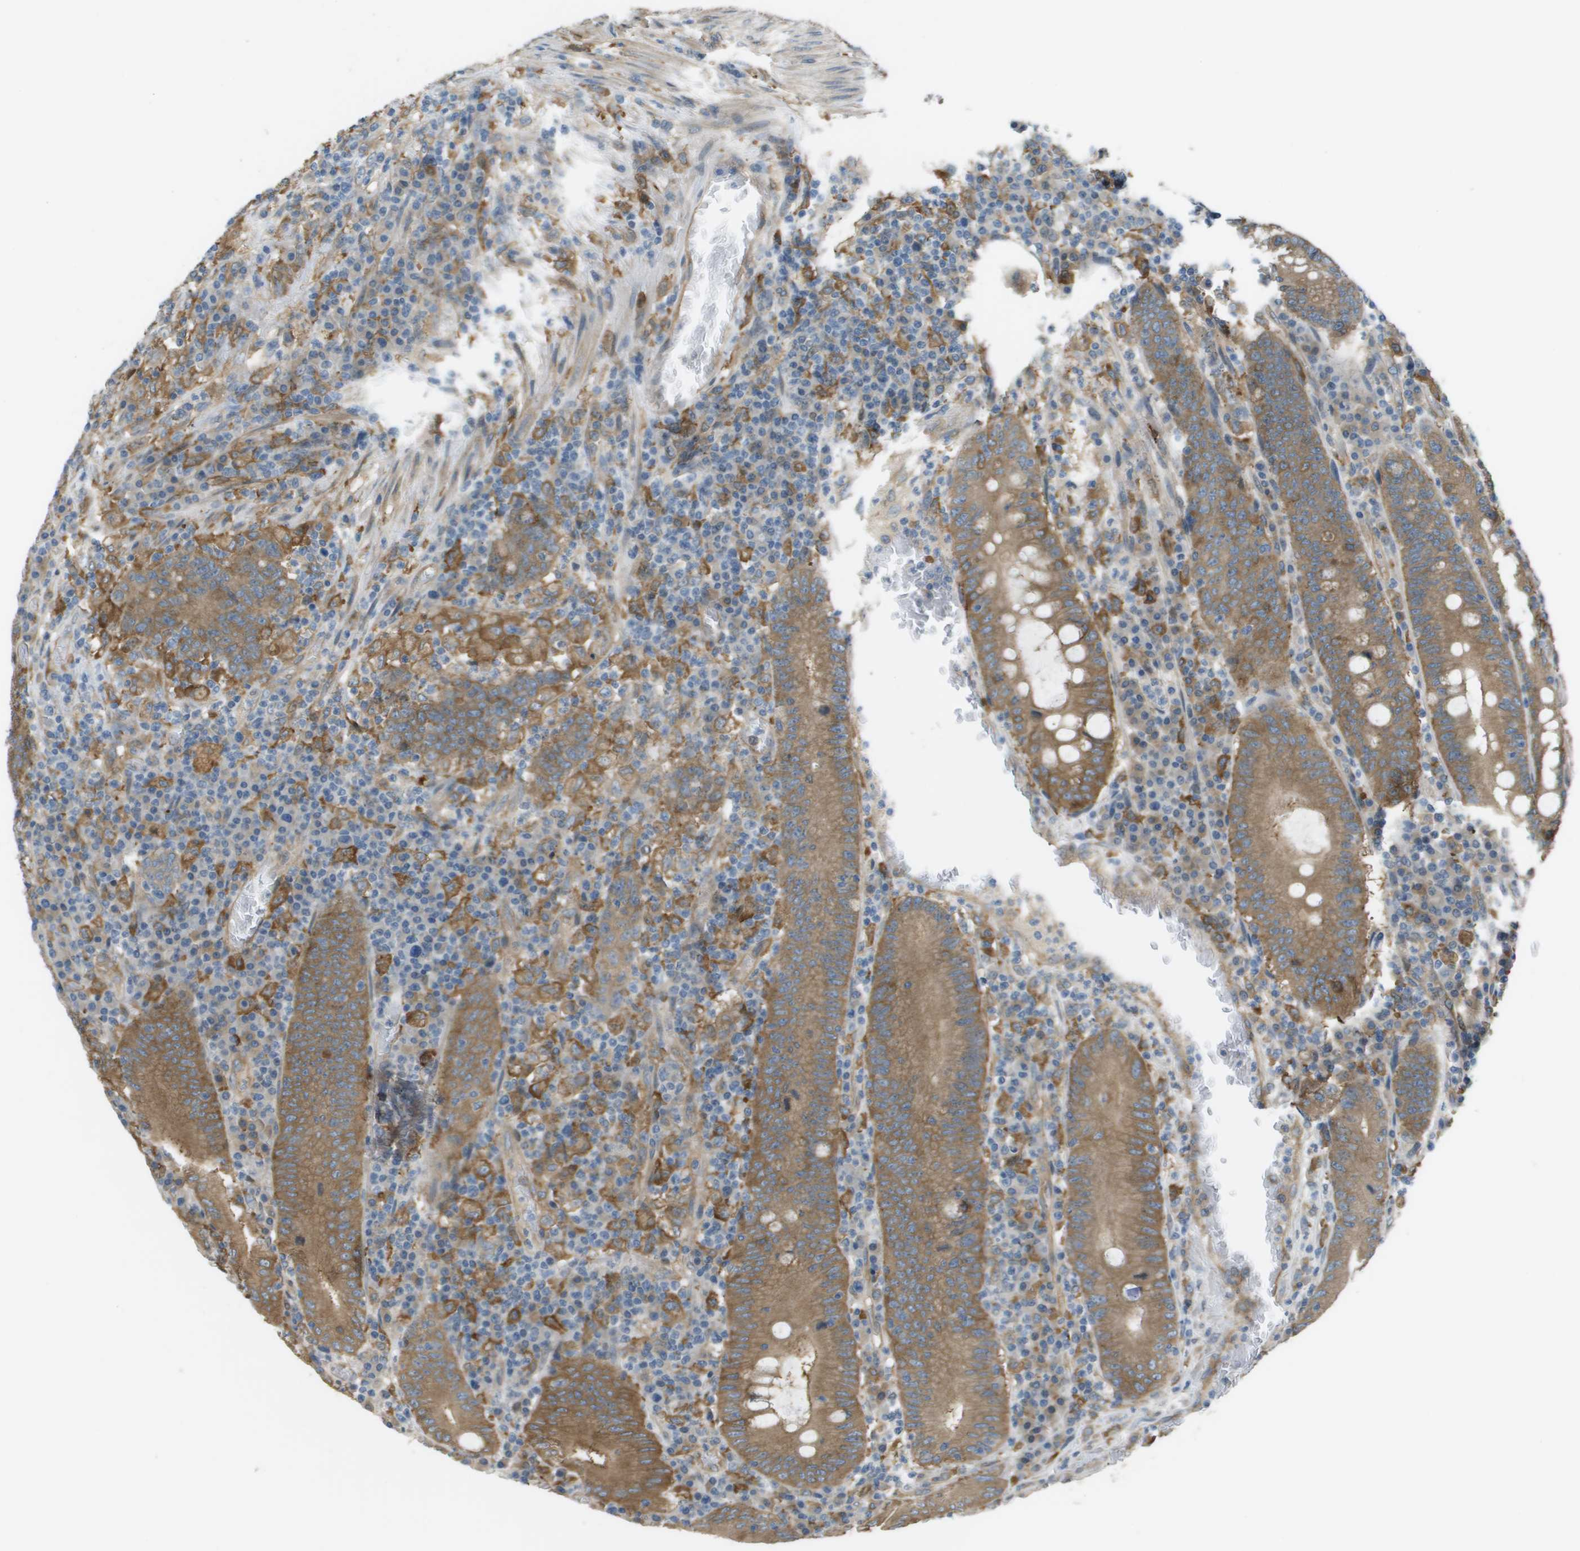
{"staining": {"intensity": "moderate", "quantity": ">75%", "location": "cytoplasmic/membranous"}, "tissue": "colorectal cancer", "cell_type": "Tumor cells", "image_type": "cancer", "snomed": [{"axis": "morphology", "description": "Normal tissue, NOS"}, {"axis": "morphology", "description": "Adenocarcinoma, NOS"}, {"axis": "topography", "description": "Colon"}], "caption": "The micrograph reveals staining of colorectal cancer, revealing moderate cytoplasmic/membranous protein staining (brown color) within tumor cells. The protein is shown in brown color, while the nuclei are stained blue.", "gene": "CORO1B", "patient": {"sex": "female", "age": 75}}